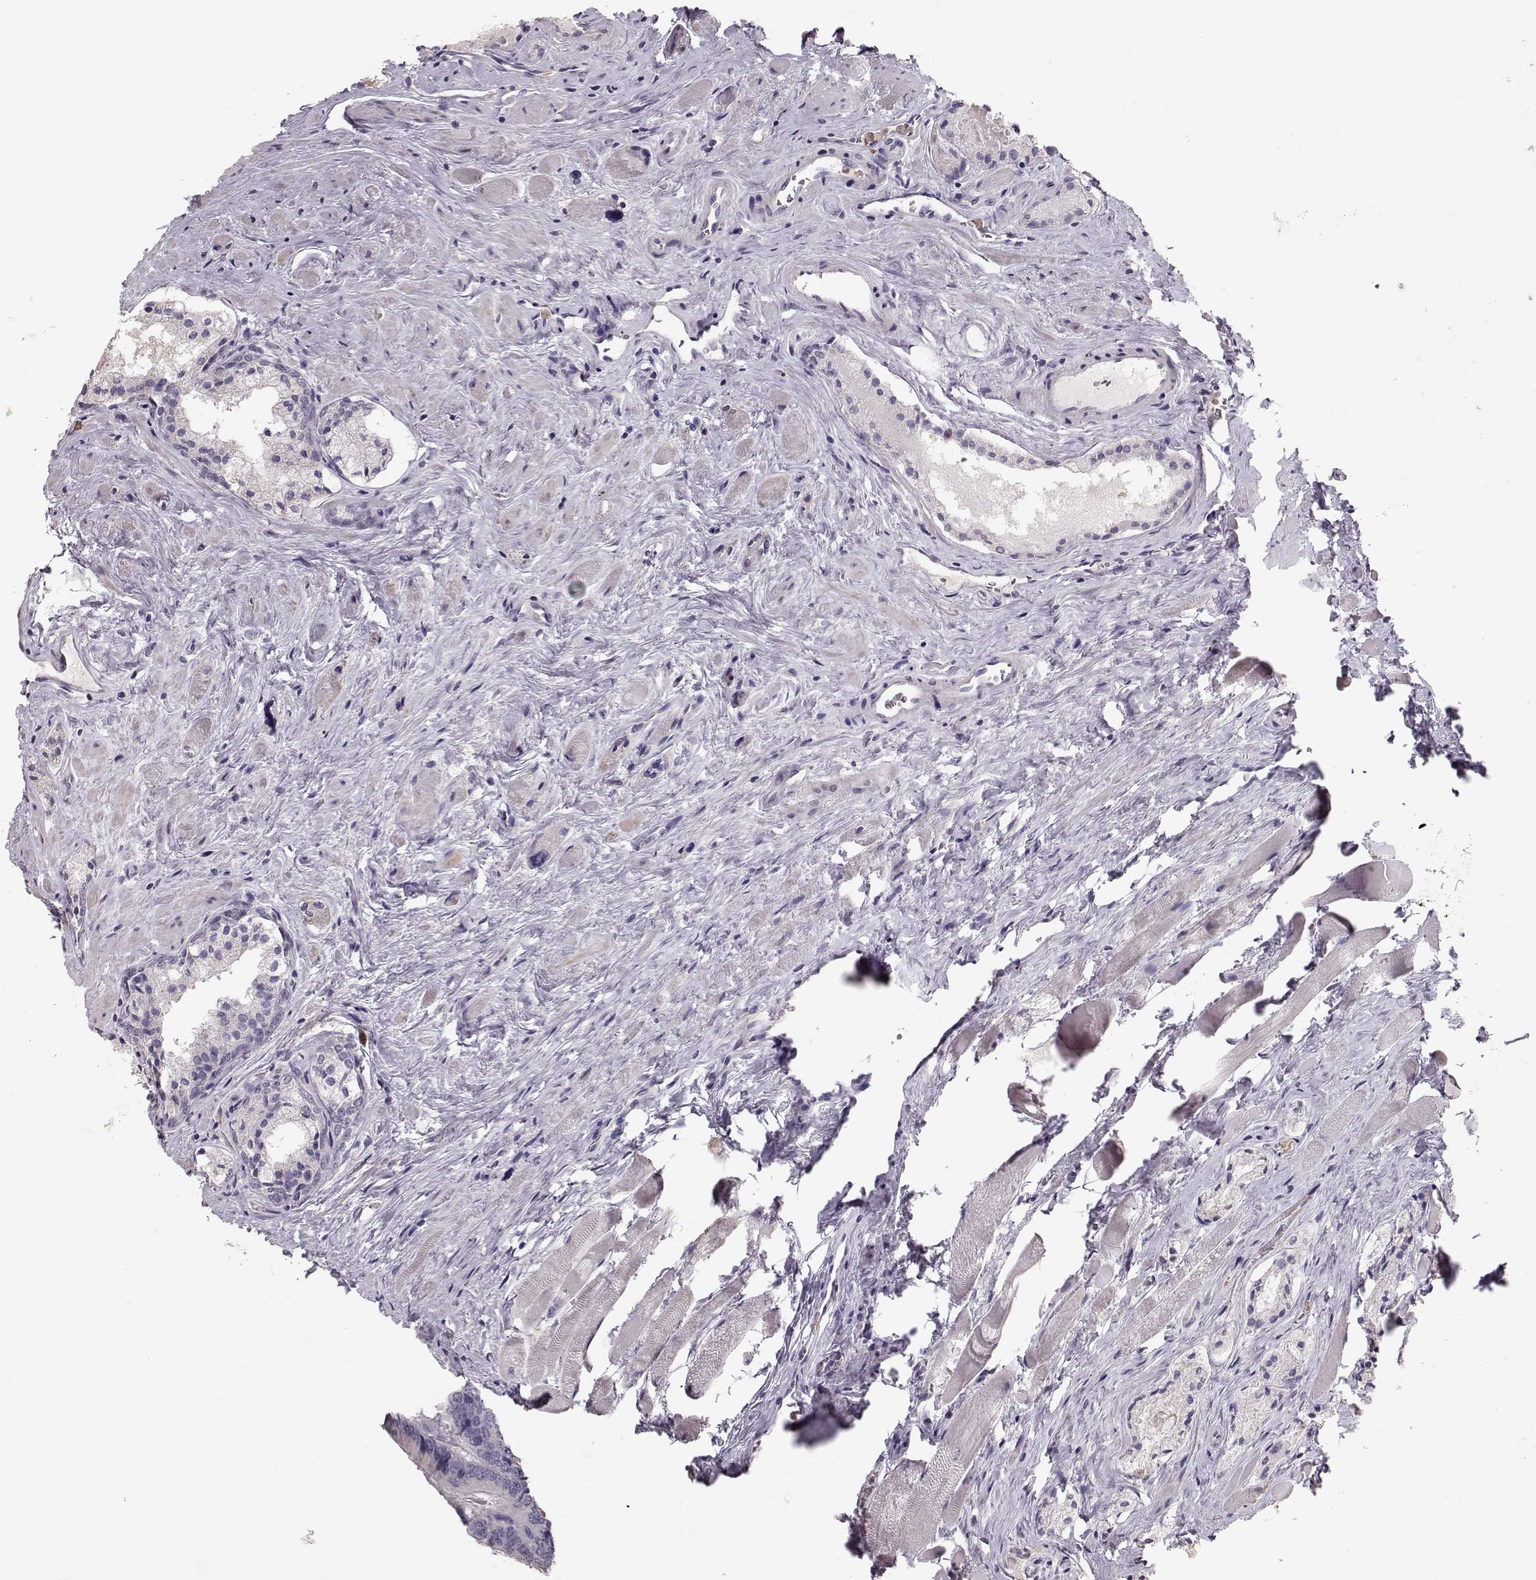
{"staining": {"intensity": "negative", "quantity": "none", "location": "none"}, "tissue": "prostate cancer", "cell_type": "Tumor cells", "image_type": "cancer", "snomed": [{"axis": "morphology", "description": "Adenocarcinoma, NOS"}, {"axis": "morphology", "description": "Adenocarcinoma, High grade"}, {"axis": "topography", "description": "Prostate"}], "caption": "The histopathology image displays no significant positivity in tumor cells of prostate cancer (adenocarcinoma). Brightfield microscopy of immunohistochemistry stained with DAB (3,3'-diaminobenzidine) (brown) and hematoxylin (blue), captured at high magnification.", "gene": "POU1F1", "patient": {"sex": "male", "age": 62}}